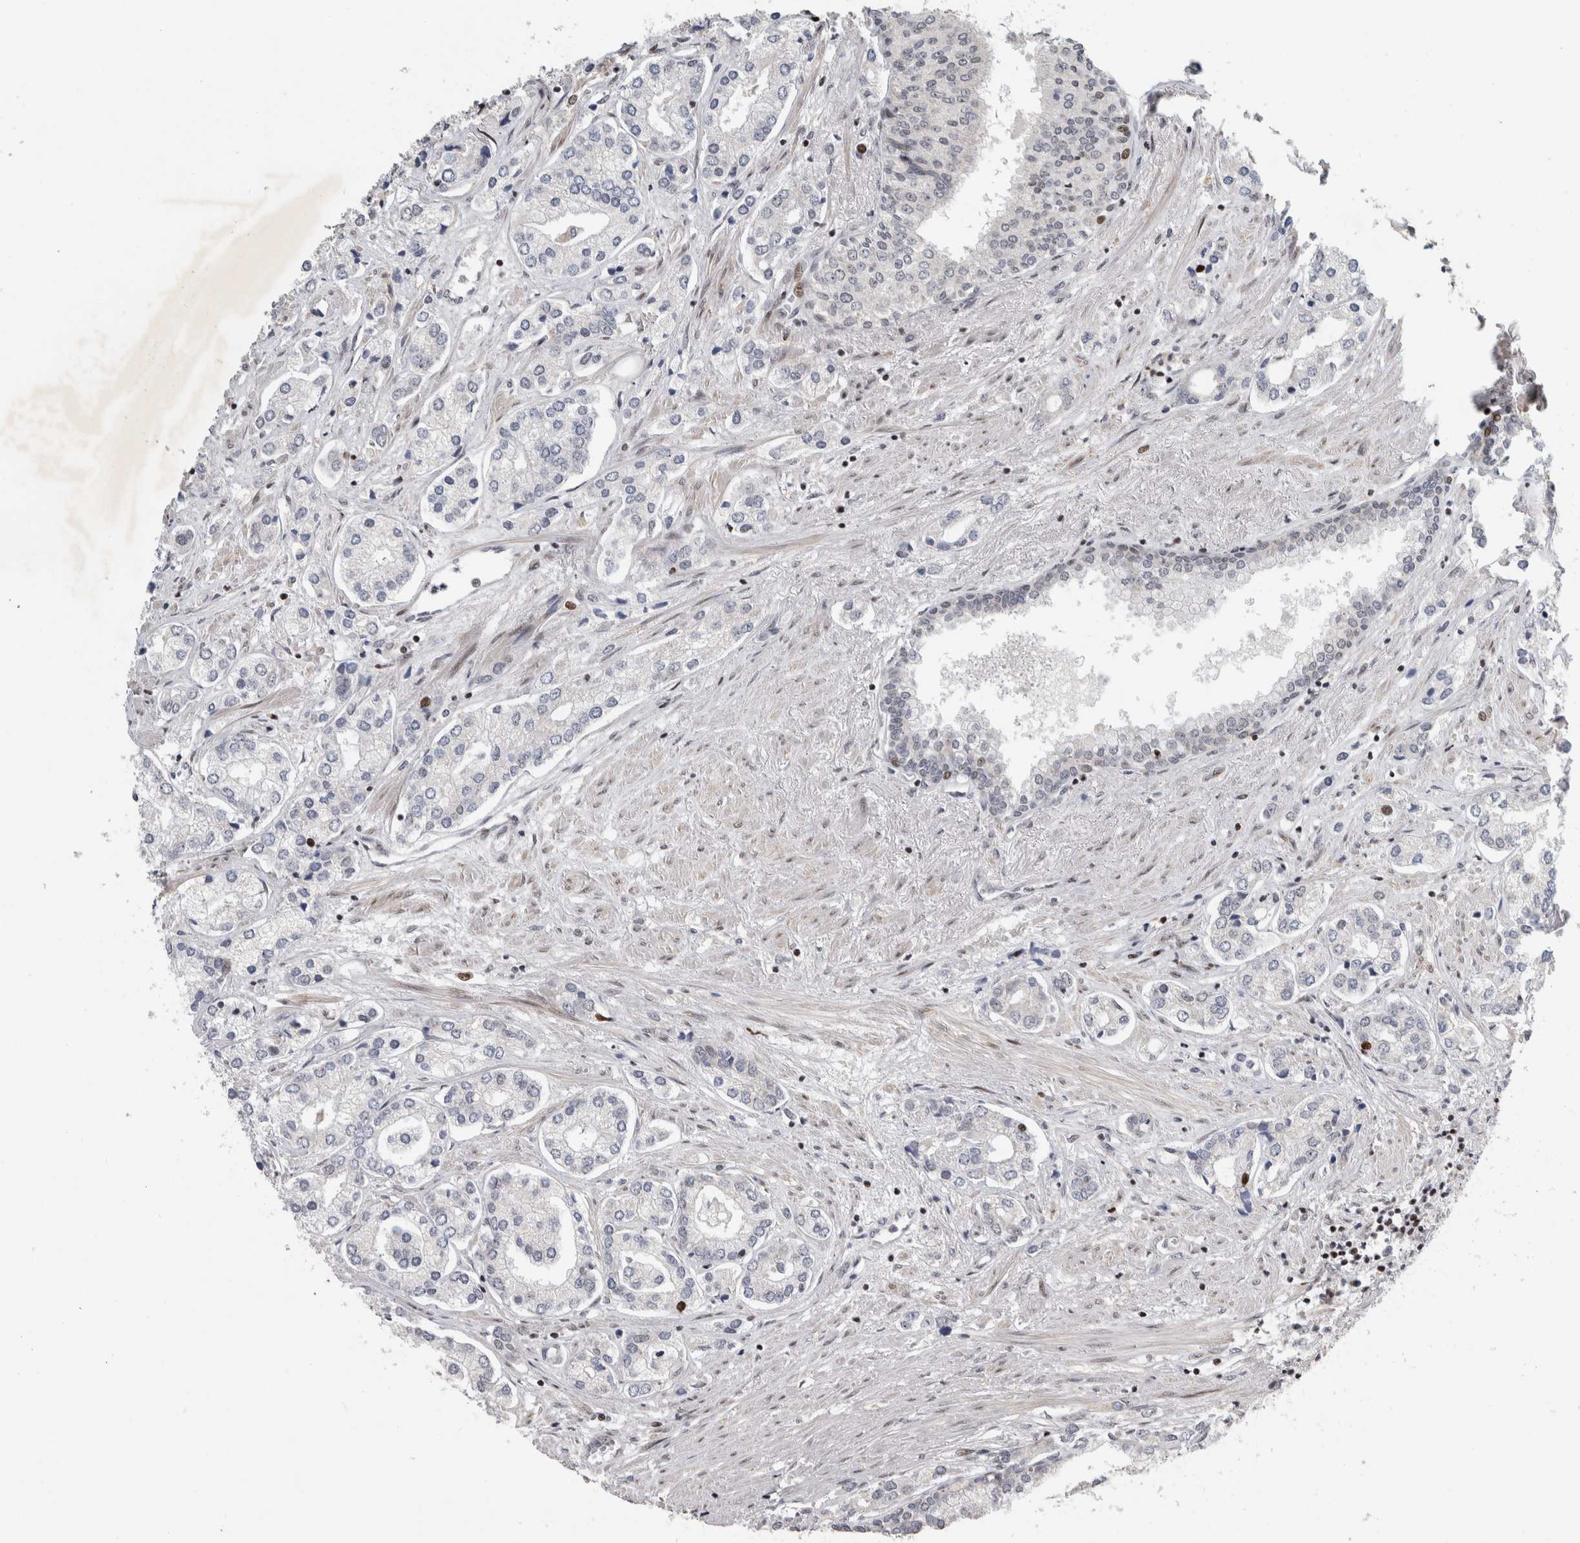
{"staining": {"intensity": "negative", "quantity": "none", "location": "none"}, "tissue": "prostate cancer", "cell_type": "Tumor cells", "image_type": "cancer", "snomed": [{"axis": "morphology", "description": "Adenocarcinoma, High grade"}, {"axis": "topography", "description": "Prostate"}], "caption": "Immunohistochemical staining of prostate cancer exhibits no significant staining in tumor cells. The staining was performed using DAB to visualize the protein expression in brown, while the nuclei were stained in blue with hematoxylin (Magnification: 20x).", "gene": "C8orf58", "patient": {"sex": "male", "age": 66}}